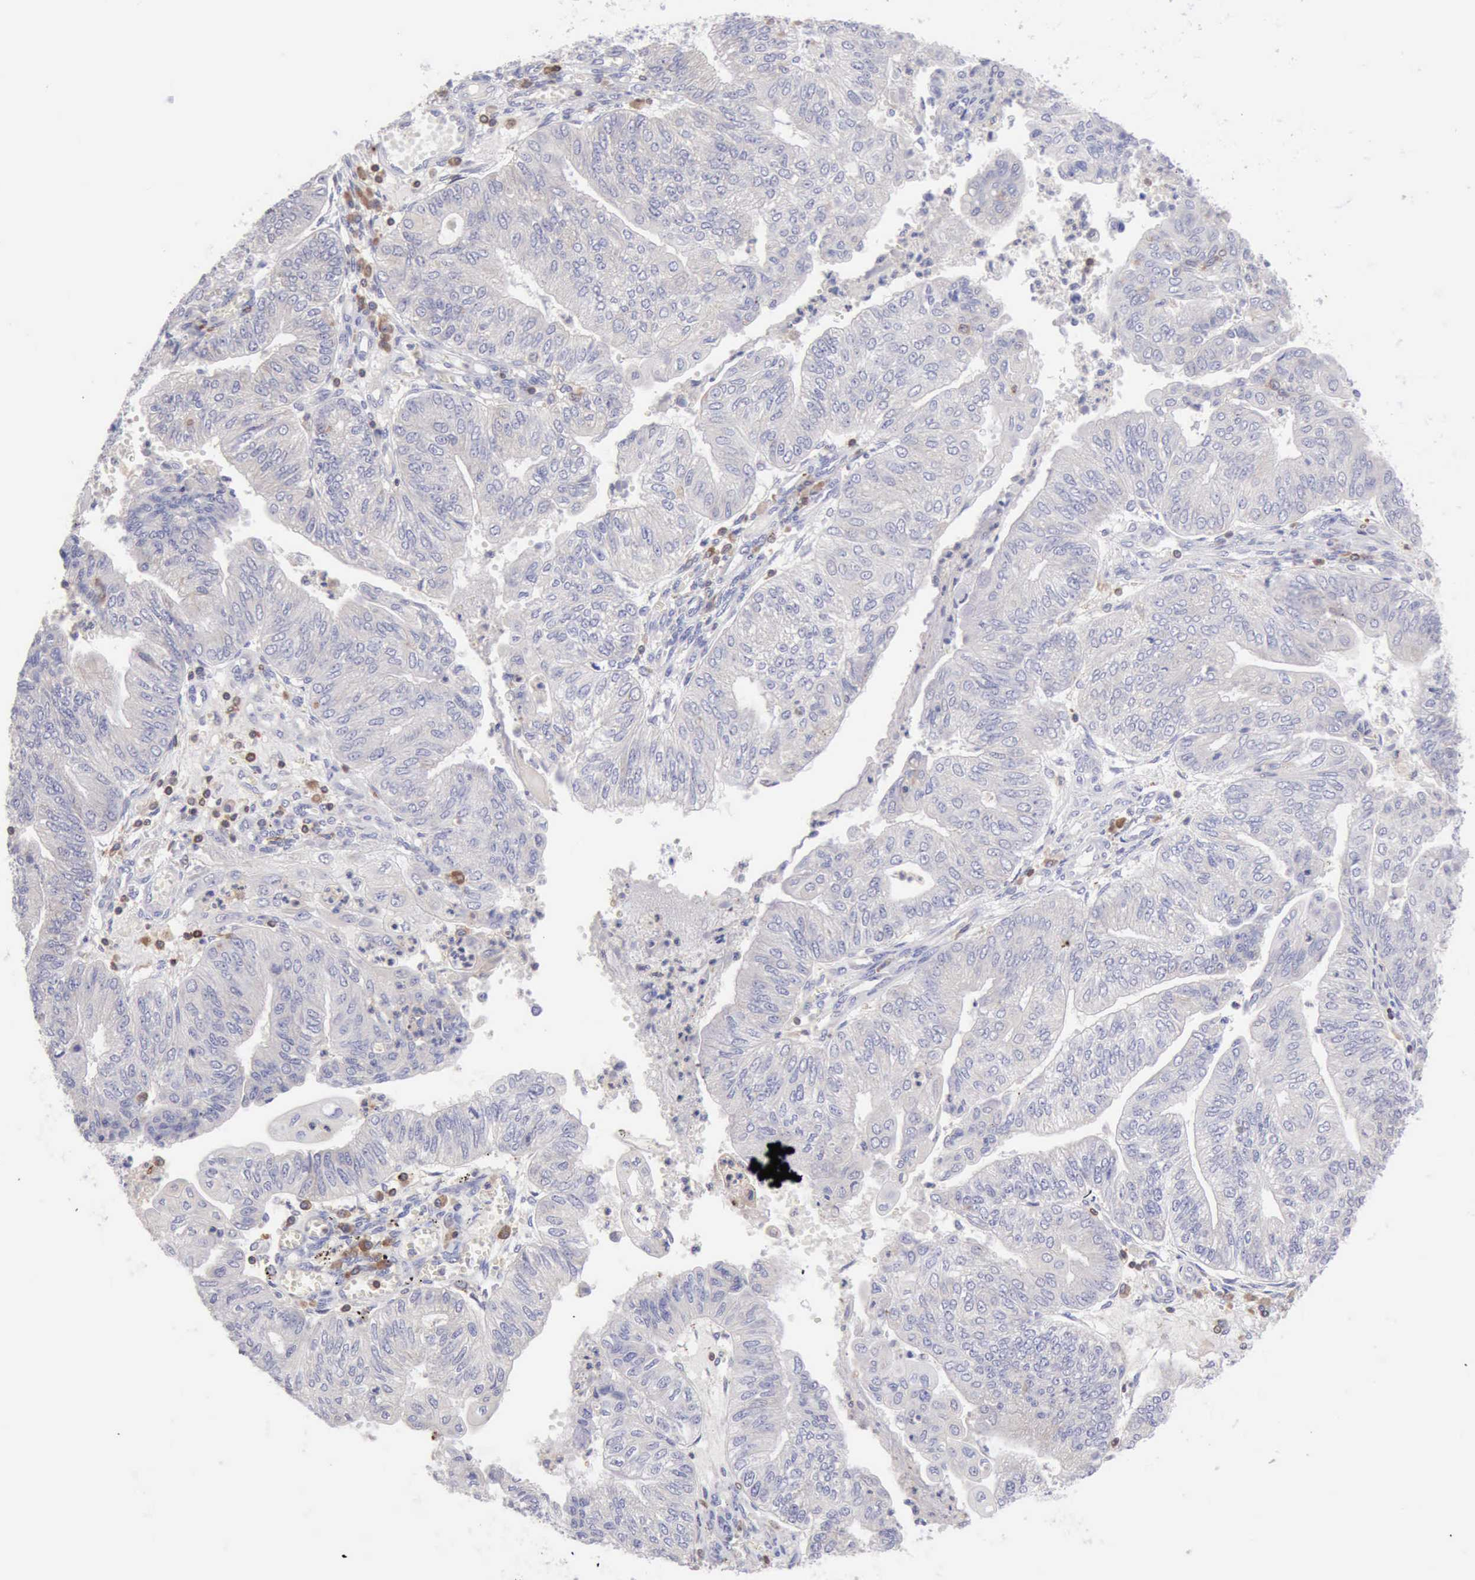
{"staining": {"intensity": "negative", "quantity": "none", "location": "none"}, "tissue": "endometrial cancer", "cell_type": "Tumor cells", "image_type": "cancer", "snomed": [{"axis": "morphology", "description": "Adenocarcinoma, NOS"}, {"axis": "topography", "description": "Endometrium"}], "caption": "This is an immunohistochemistry (IHC) image of endometrial adenocarcinoma. There is no staining in tumor cells.", "gene": "SASH3", "patient": {"sex": "female", "age": 59}}